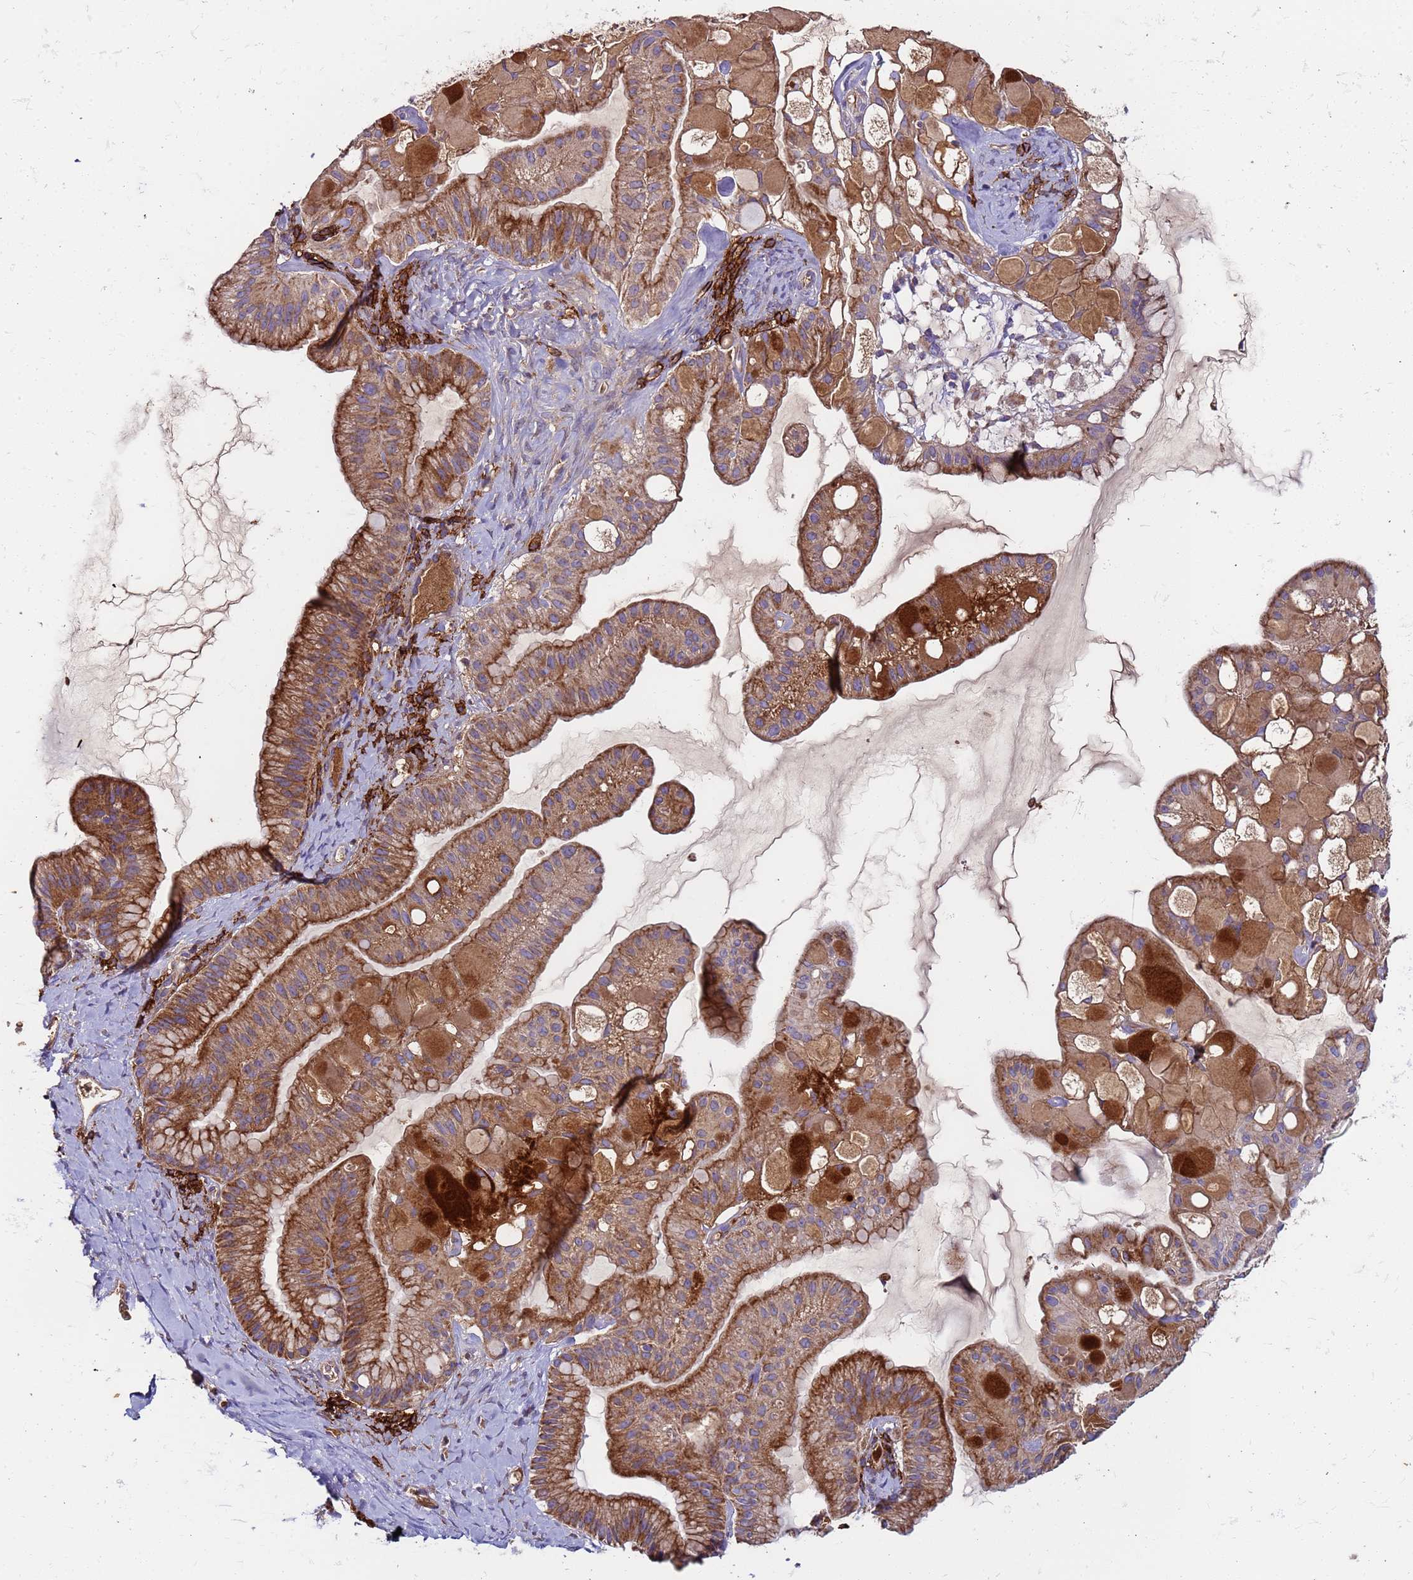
{"staining": {"intensity": "strong", "quantity": ">75%", "location": "cytoplasmic/membranous"}, "tissue": "ovarian cancer", "cell_type": "Tumor cells", "image_type": "cancer", "snomed": [{"axis": "morphology", "description": "Cystadenocarcinoma, mucinous, NOS"}, {"axis": "topography", "description": "Ovary"}], "caption": "Ovarian cancer was stained to show a protein in brown. There is high levels of strong cytoplasmic/membranous staining in about >75% of tumor cells. The protein of interest is shown in brown color, while the nuclei are stained blue.", "gene": "TMEM126A", "patient": {"sex": "female", "age": 61}}